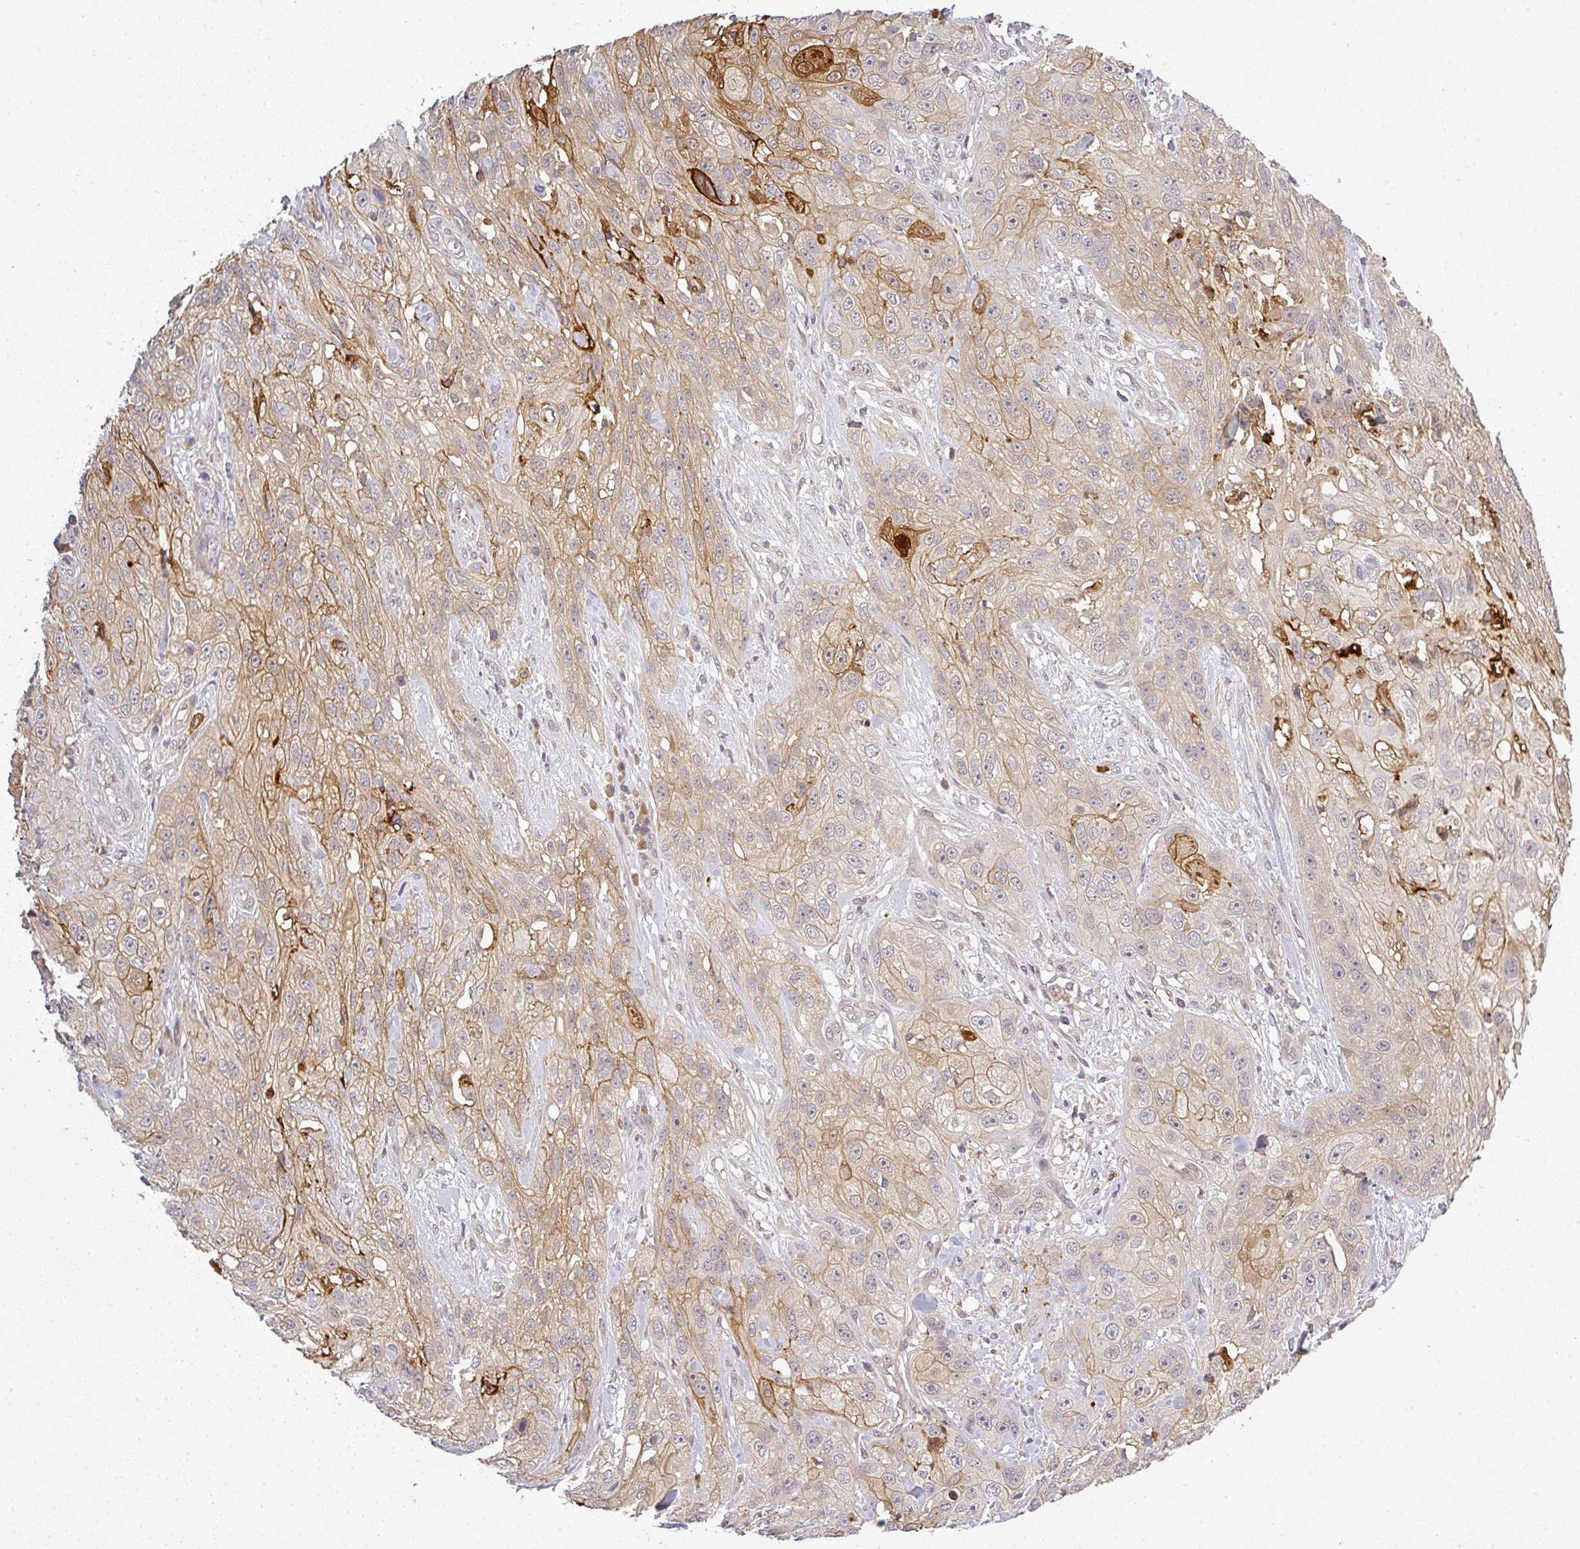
{"staining": {"intensity": "moderate", "quantity": "<25%", "location": "cytoplasmic/membranous"}, "tissue": "skin cancer", "cell_type": "Tumor cells", "image_type": "cancer", "snomed": [{"axis": "morphology", "description": "Squamous cell carcinoma, NOS"}, {"axis": "topography", "description": "Skin"}, {"axis": "topography", "description": "Vulva"}], "caption": "A low amount of moderate cytoplasmic/membranous expression is appreciated in about <25% of tumor cells in skin squamous cell carcinoma tissue.", "gene": "FAM153A", "patient": {"sex": "female", "age": 86}}